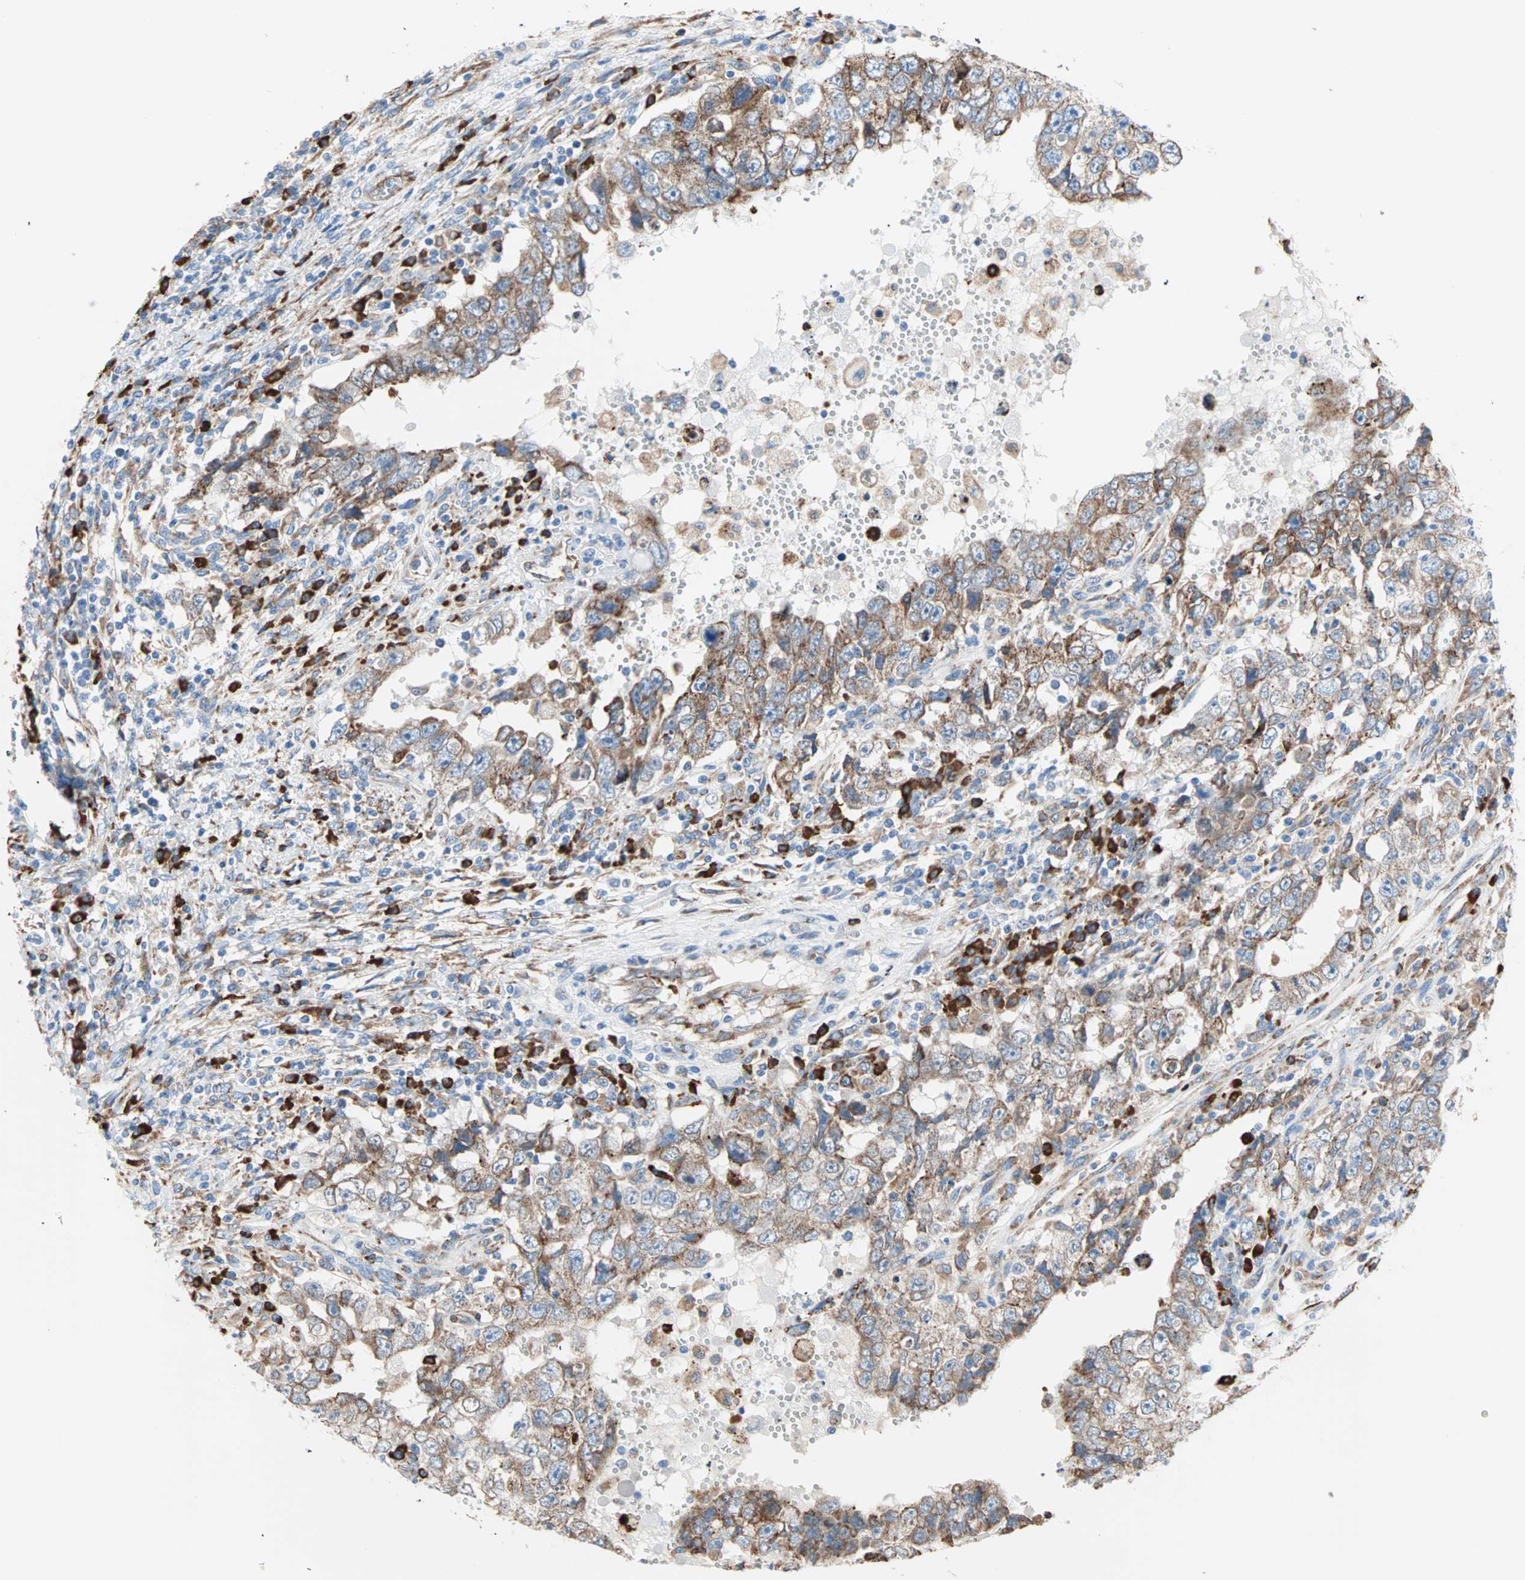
{"staining": {"intensity": "moderate", "quantity": ">75%", "location": "cytoplasmic/membranous"}, "tissue": "testis cancer", "cell_type": "Tumor cells", "image_type": "cancer", "snomed": [{"axis": "morphology", "description": "Carcinoma, Embryonal, NOS"}, {"axis": "topography", "description": "Testis"}], "caption": "Human testis embryonal carcinoma stained with a protein marker shows moderate staining in tumor cells.", "gene": "PLCXD1", "patient": {"sex": "male", "age": 26}}